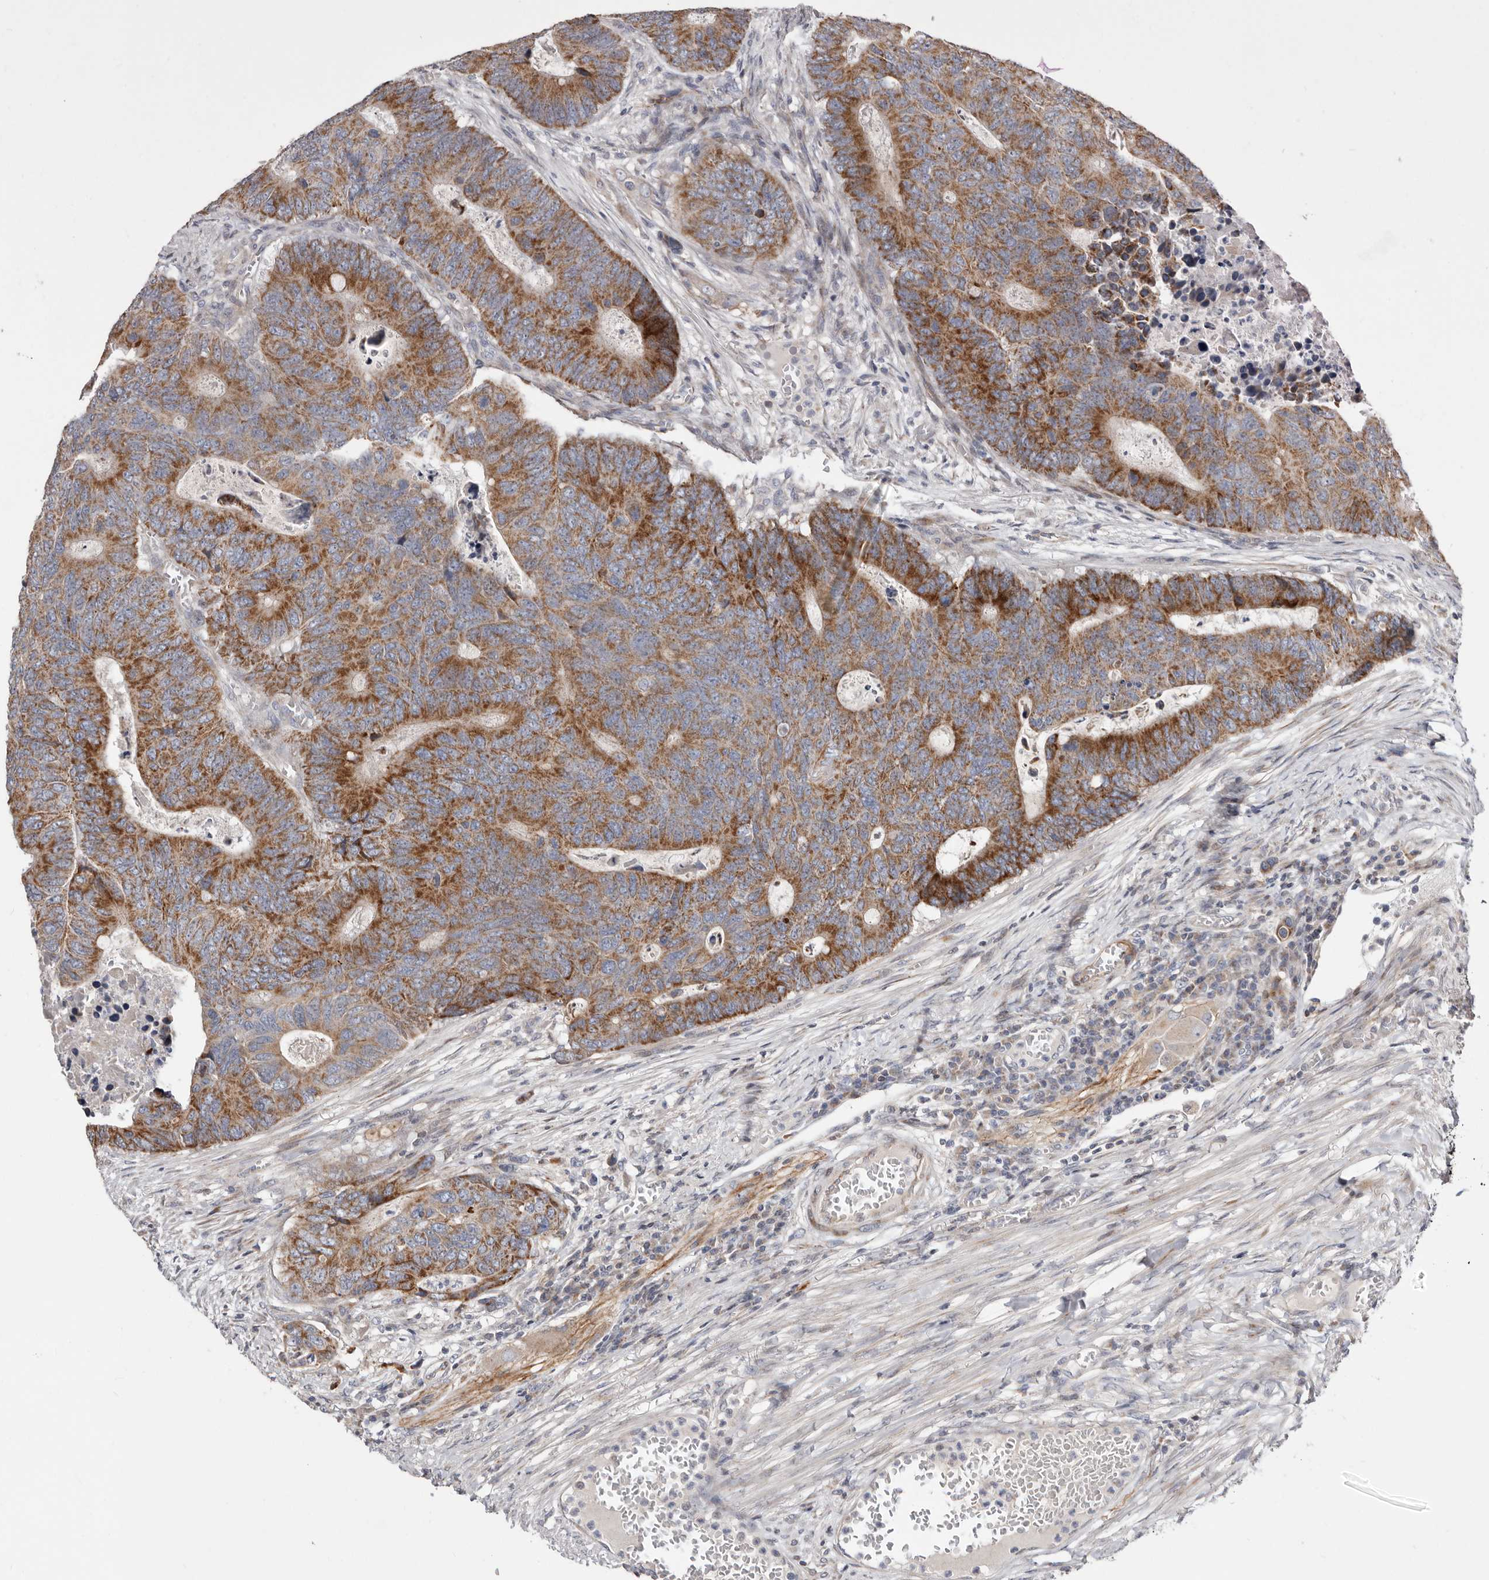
{"staining": {"intensity": "strong", "quantity": ">75%", "location": "cytoplasmic/membranous"}, "tissue": "colorectal cancer", "cell_type": "Tumor cells", "image_type": "cancer", "snomed": [{"axis": "morphology", "description": "Adenocarcinoma, NOS"}, {"axis": "topography", "description": "Colon"}], "caption": "Approximately >75% of tumor cells in human colorectal cancer show strong cytoplasmic/membranous protein expression as visualized by brown immunohistochemical staining.", "gene": "TIMM17B", "patient": {"sex": "male", "age": 87}}